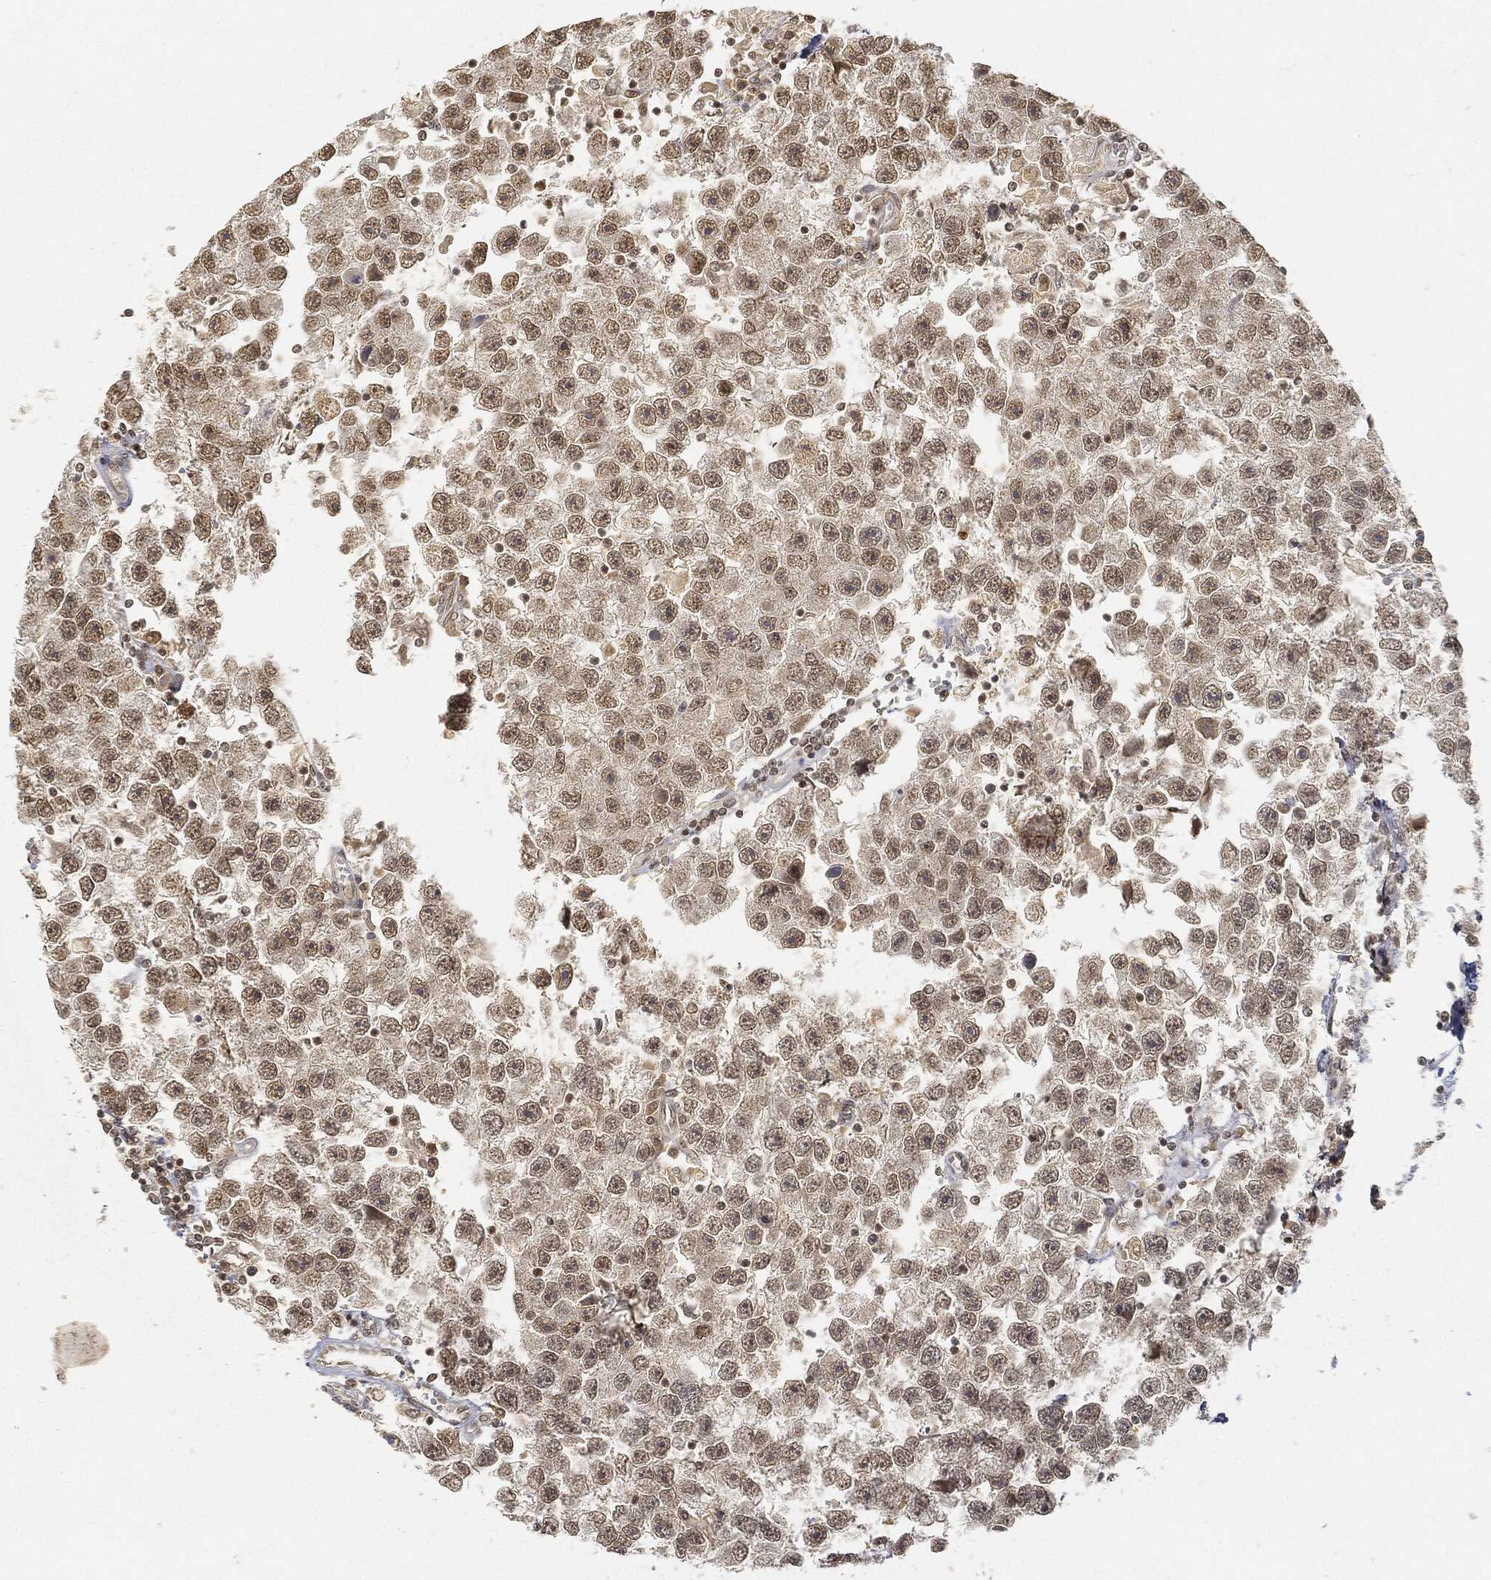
{"staining": {"intensity": "weak", "quantity": "25%-75%", "location": "nuclear"}, "tissue": "testis cancer", "cell_type": "Tumor cells", "image_type": "cancer", "snomed": [{"axis": "morphology", "description": "Seminoma, NOS"}, {"axis": "topography", "description": "Testis"}], "caption": "Immunohistochemical staining of testis cancer displays low levels of weak nuclear staining in about 25%-75% of tumor cells. (IHC, brightfield microscopy, high magnification).", "gene": "CIB1", "patient": {"sex": "male", "age": 26}}